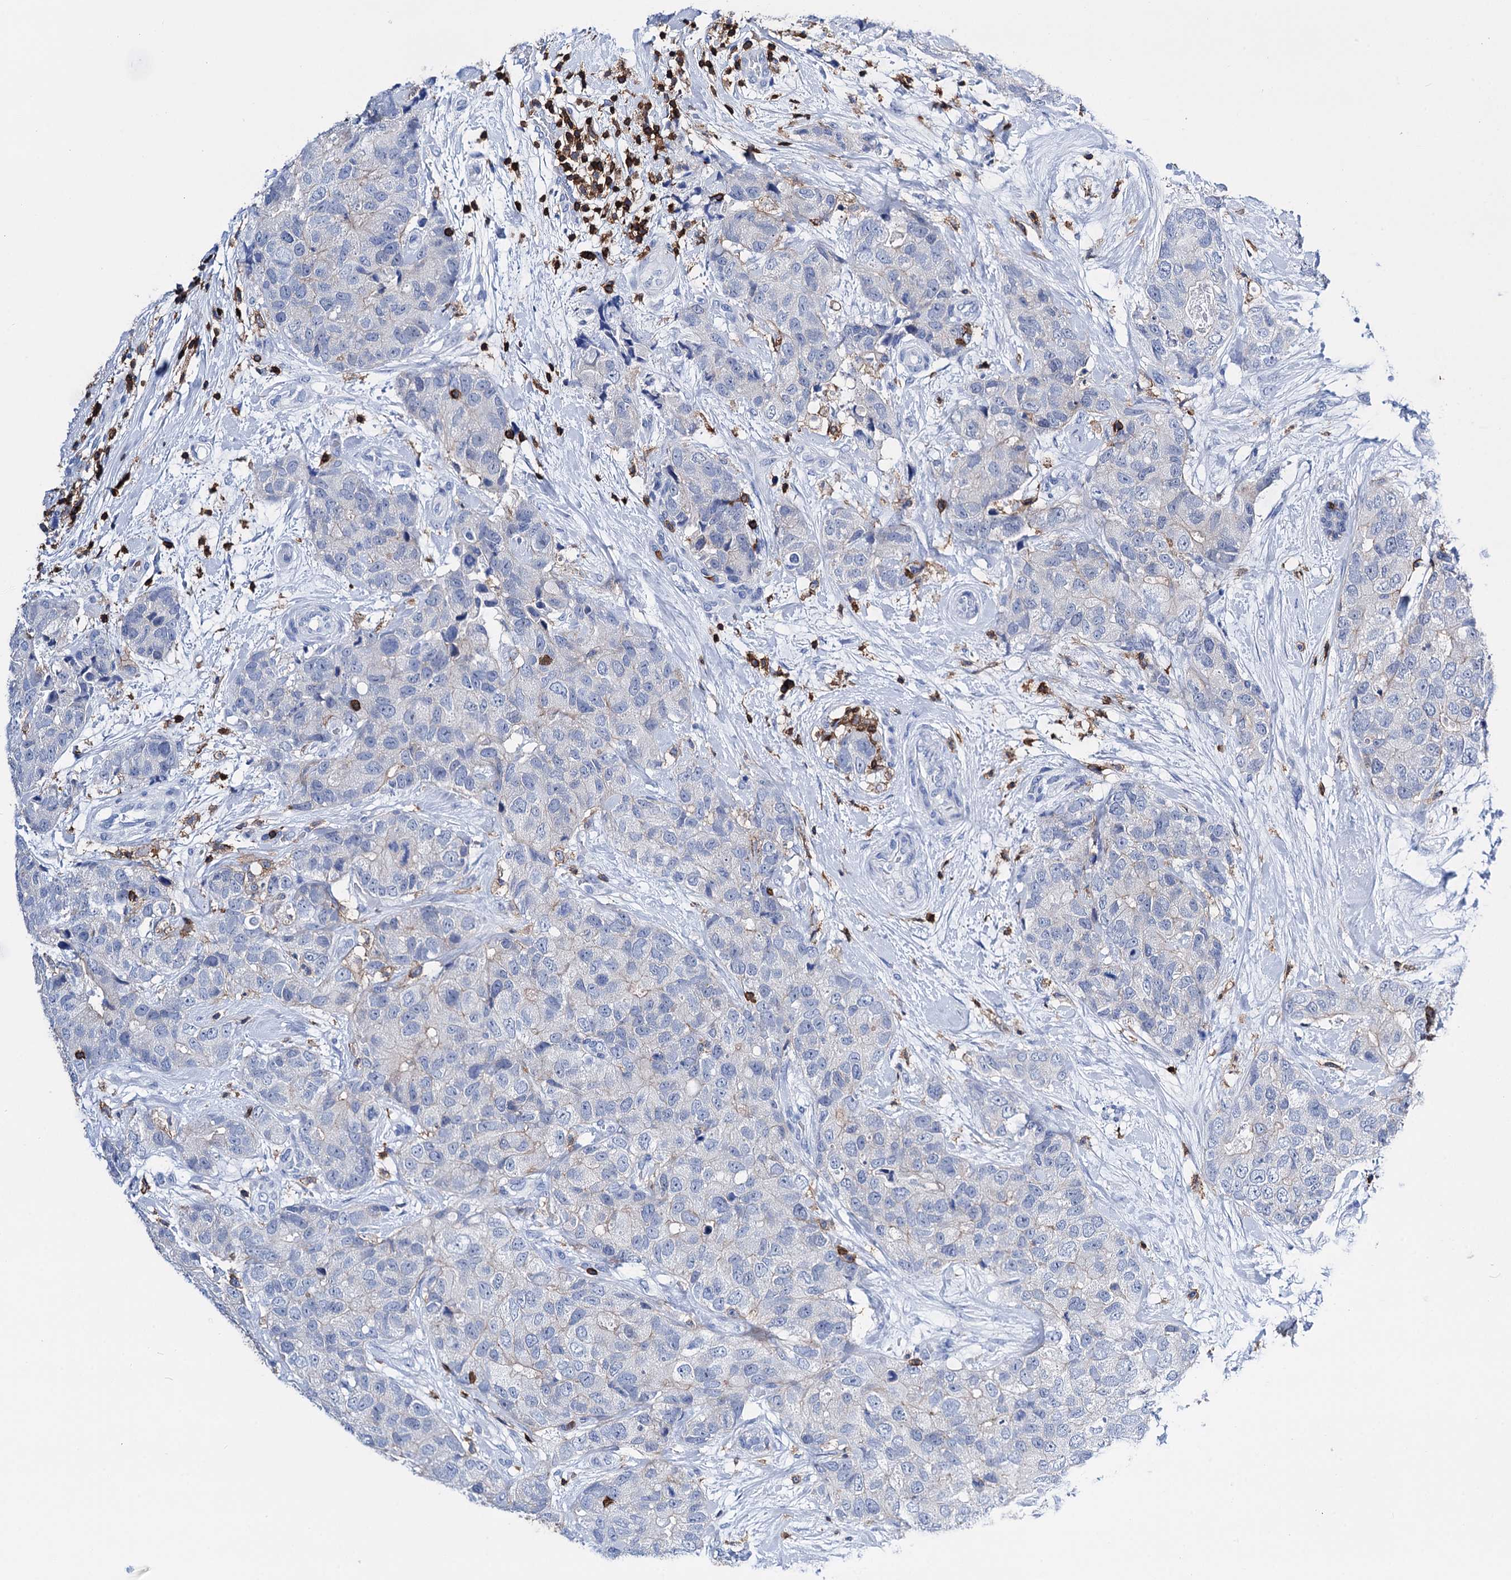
{"staining": {"intensity": "negative", "quantity": "none", "location": "none"}, "tissue": "breast cancer", "cell_type": "Tumor cells", "image_type": "cancer", "snomed": [{"axis": "morphology", "description": "Duct carcinoma"}, {"axis": "topography", "description": "Breast"}], "caption": "This histopathology image is of breast intraductal carcinoma stained with immunohistochemistry (IHC) to label a protein in brown with the nuclei are counter-stained blue. There is no positivity in tumor cells.", "gene": "DEF6", "patient": {"sex": "female", "age": 62}}